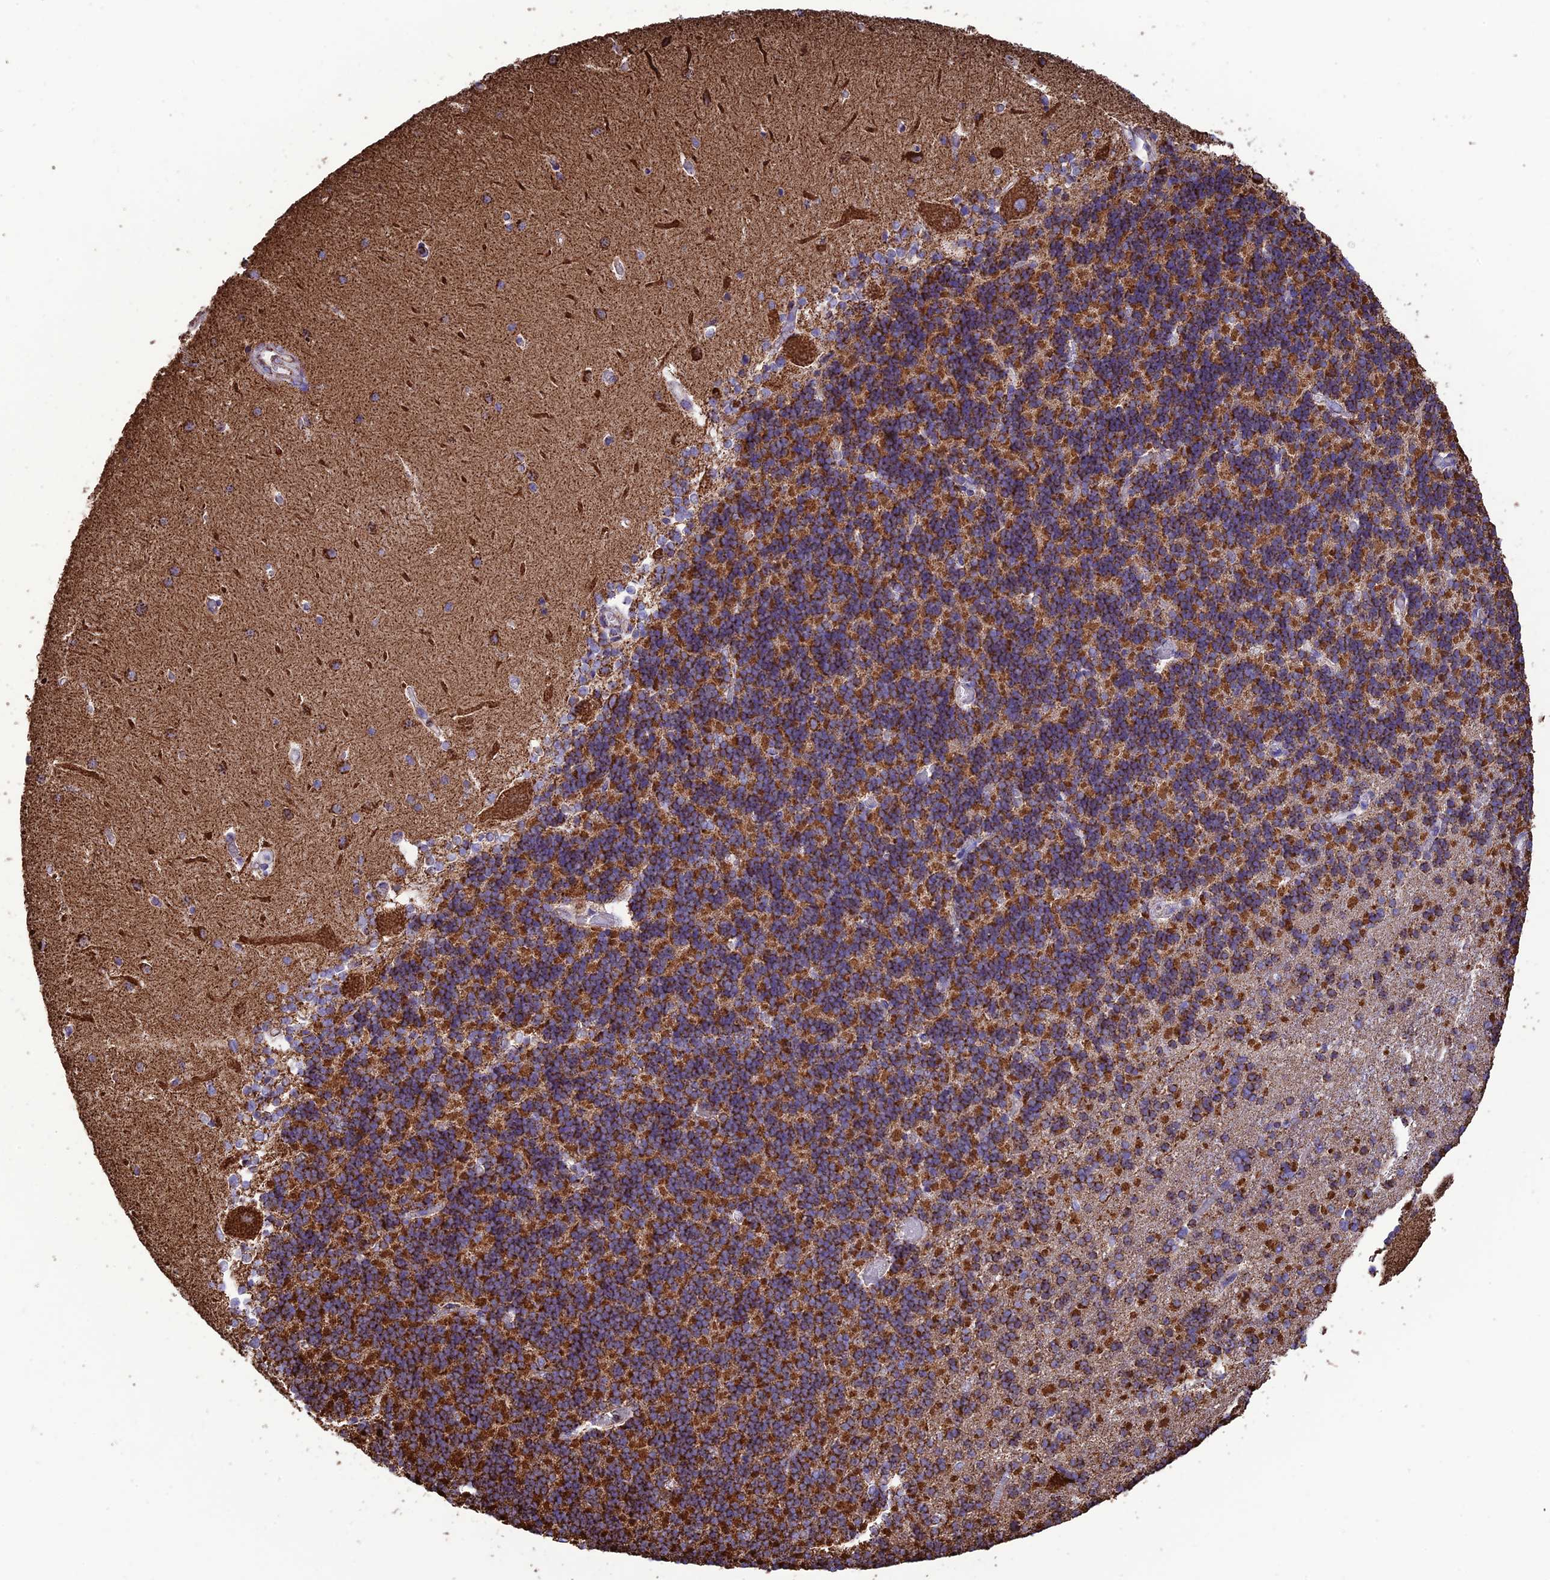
{"staining": {"intensity": "strong", "quantity": ">75%", "location": "cytoplasmic/membranous"}, "tissue": "cerebellum", "cell_type": "Cells in granular layer", "image_type": "normal", "snomed": [{"axis": "morphology", "description": "Normal tissue, NOS"}, {"axis": "topography", "description": "Cerebellum"}], "caption": "Immunohistochemical staining of benign human cerebellum exhibits >75% levels of strong cytoplasmic/membranous protein positivity in approximately >75% of cells in granular layer. Nuclei are stained in blue.", "gene": "NDUFAF1", "patient": {"sex": "male", "age": 37}}